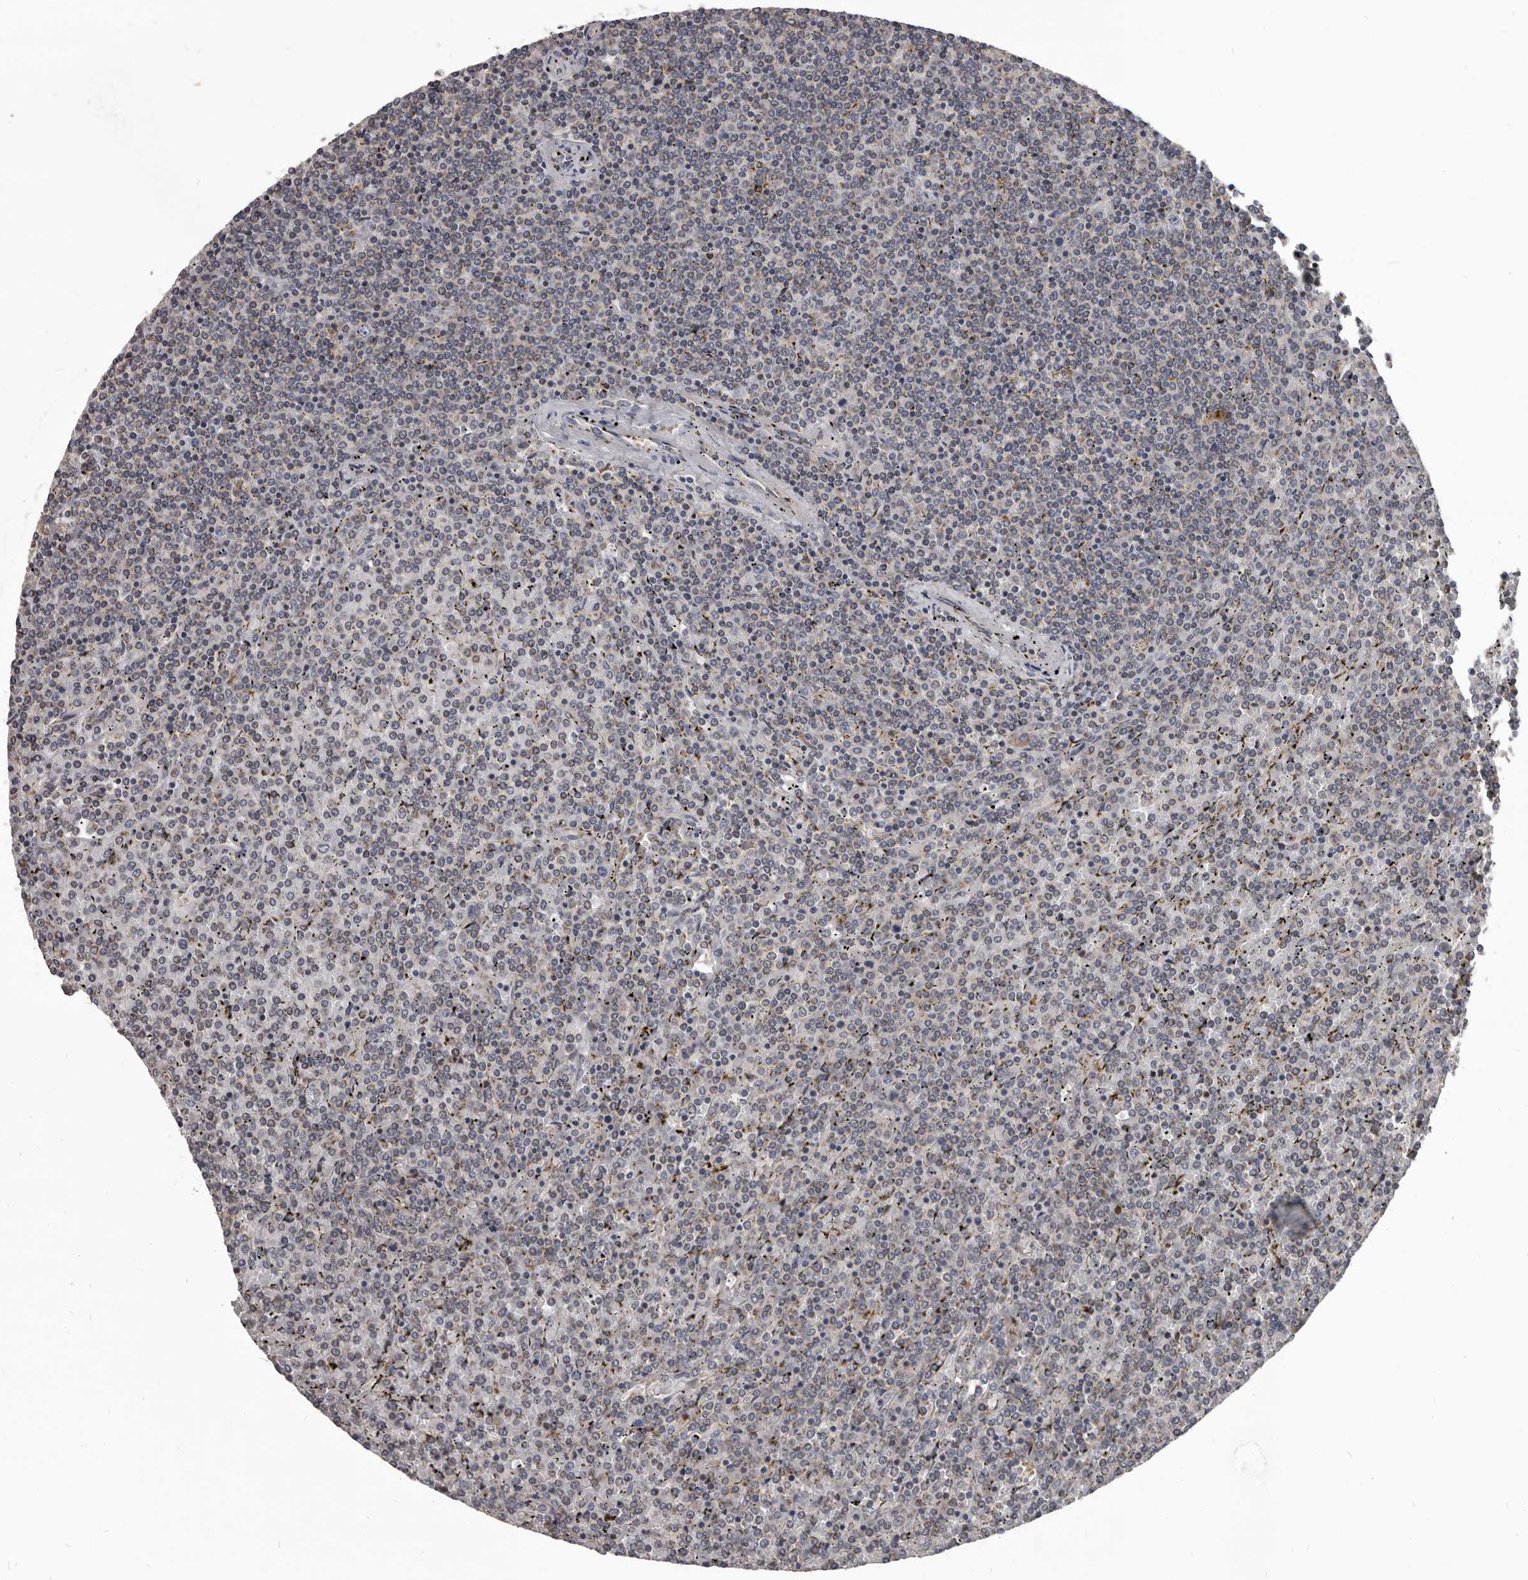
{"staining": {"intensity": "negative", "quantity": "none", "location": "none"}, "tissue": "lymphoma", "cell_type": "Tumor cells", "image_type": "cancer", "snomed": [{"axis": "morphology", "description": "Malignant lymphoma, non-Hodgkin's type, Low grade"}, {"axis": "topography", "description": "Spleen"}], "caption": "Tumor cells are negative for protein expression in human lymphoma.", "gene": "ALDH5A1", "patient": {"sex": "female", "age": 19}}